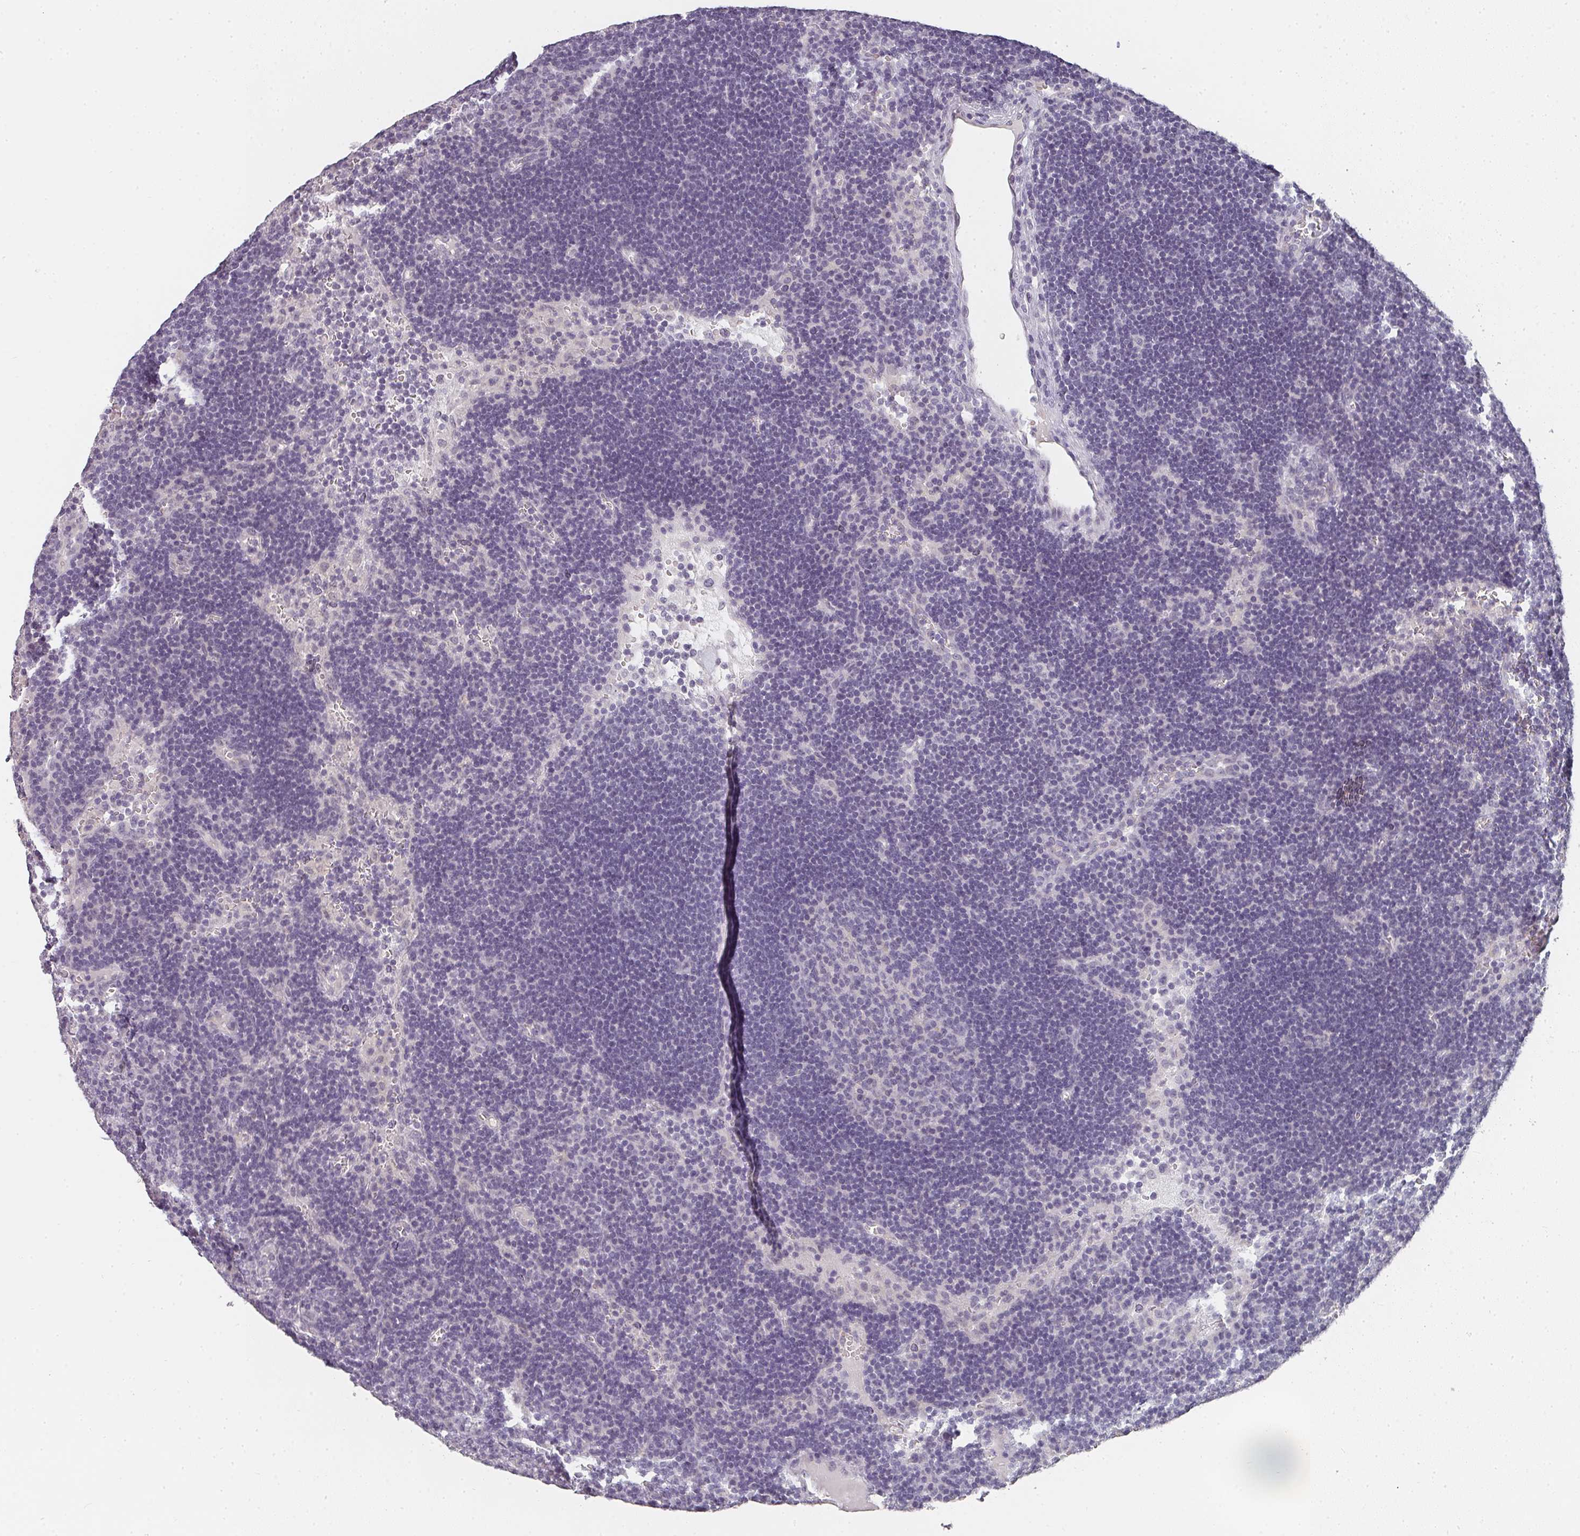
{"staining": {"intensity": "negative", "quantity": "none", "location": "none"}, "tissue": "lymph node", "cell_type": "Germinal center cells", "image_type": "normal", "snomed": [{"axis": "morphology", "description": "Normal tissue, NOS"}, {"axis": "topography", "description": "Lymph node"}], "caption": "High power microscopy image of an immunohistochemistry (IHC) photomicrograph of normal lymph node, revealing no significant expression in germinal center cells. (DAB immunohistochemistry with hematoxylin counter stain).", "gene": "SHISA2", "patient": {"sex": "male", "age": 62}}